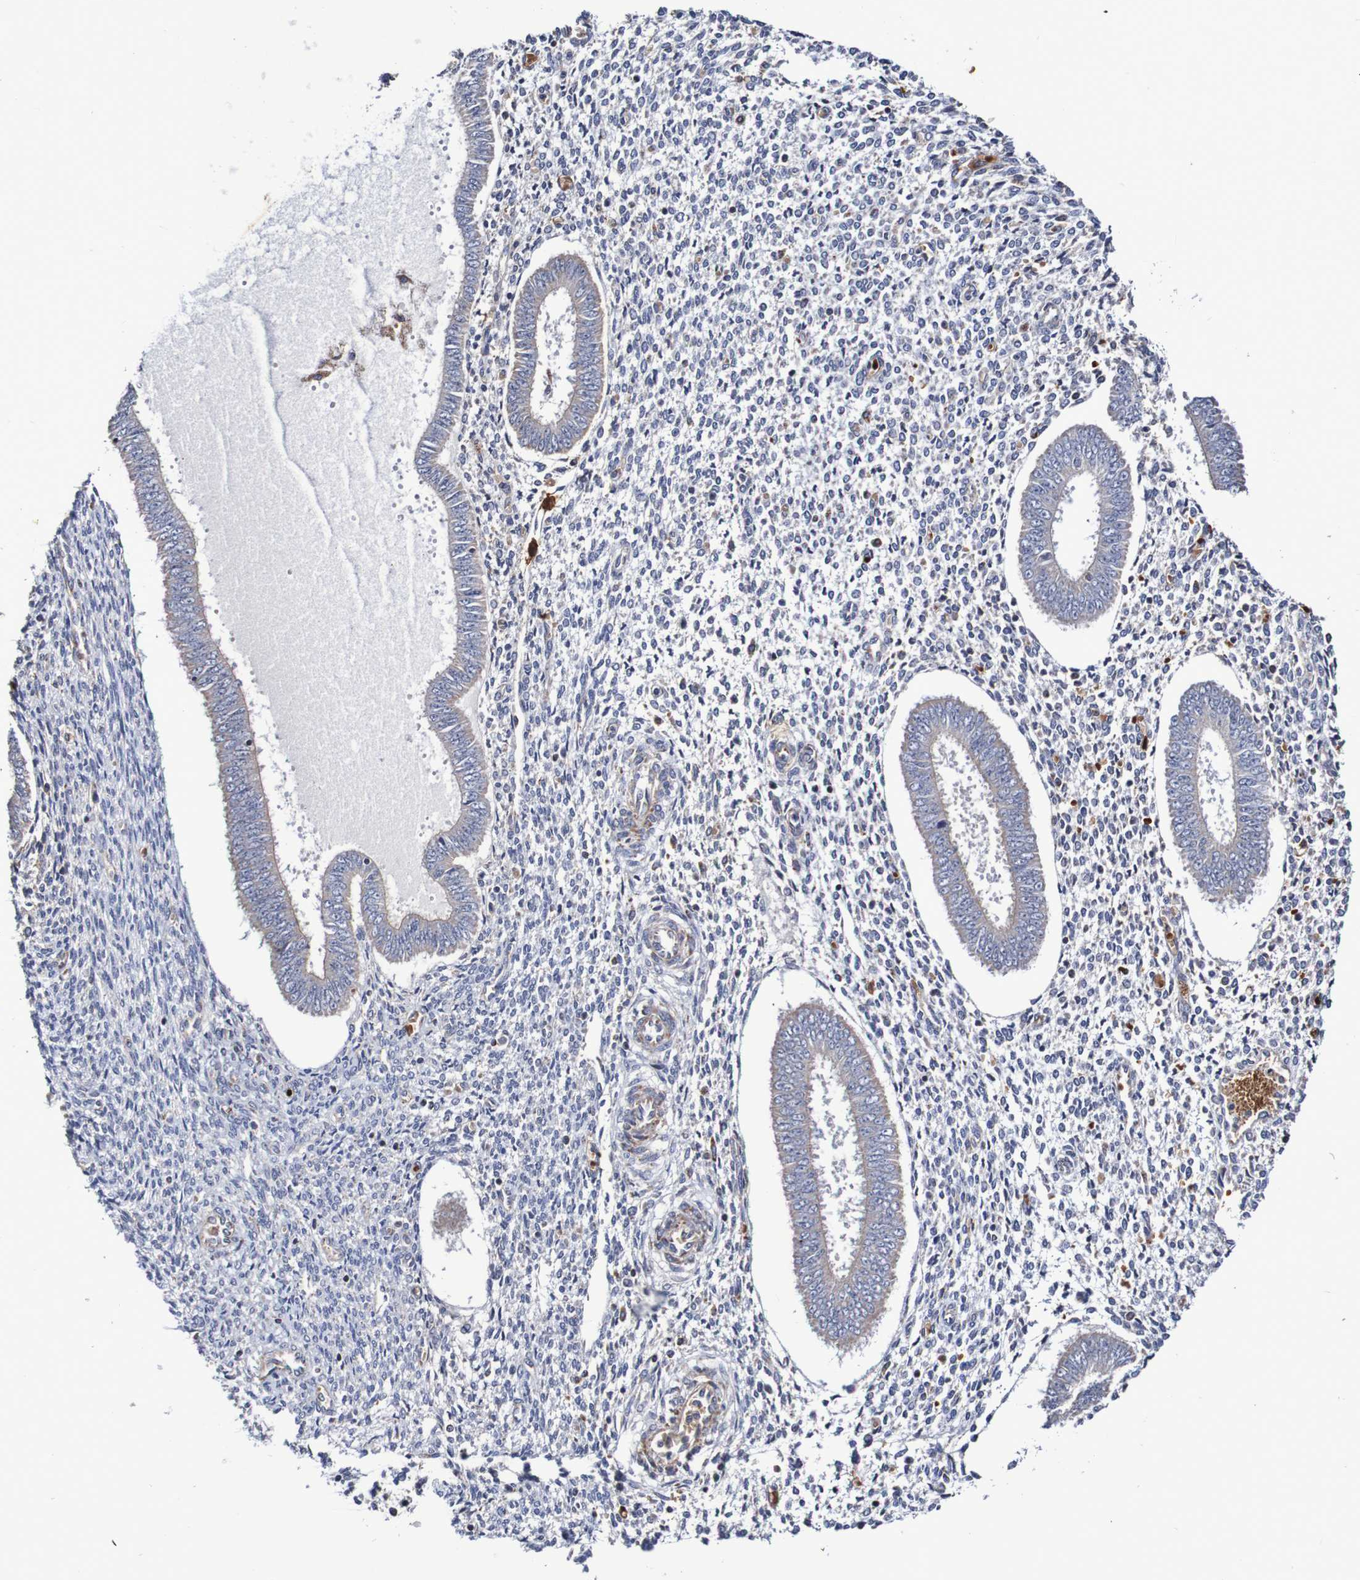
{"staining": {"intensity": "weak", "quantity": "25%-75%", "location": "cytoplasmic/membranous"}, "tissue": "endometrium", "cell_type": "Cells in endometrial stroma", "image_type": "normal", "snomed": [{"axis": "morphology", "description": "Normal tissue, NOS"}, {"axis": "topography", "description": "Endometrium"}], "caption": "Cells in endometrial stroma display low levels of weak cytoplasmic/membranous expression in about 25%-75% of cells in unremarkable endometrium.", "gene": "WNT4", "patient": {"sex": "female", "age": 35}}